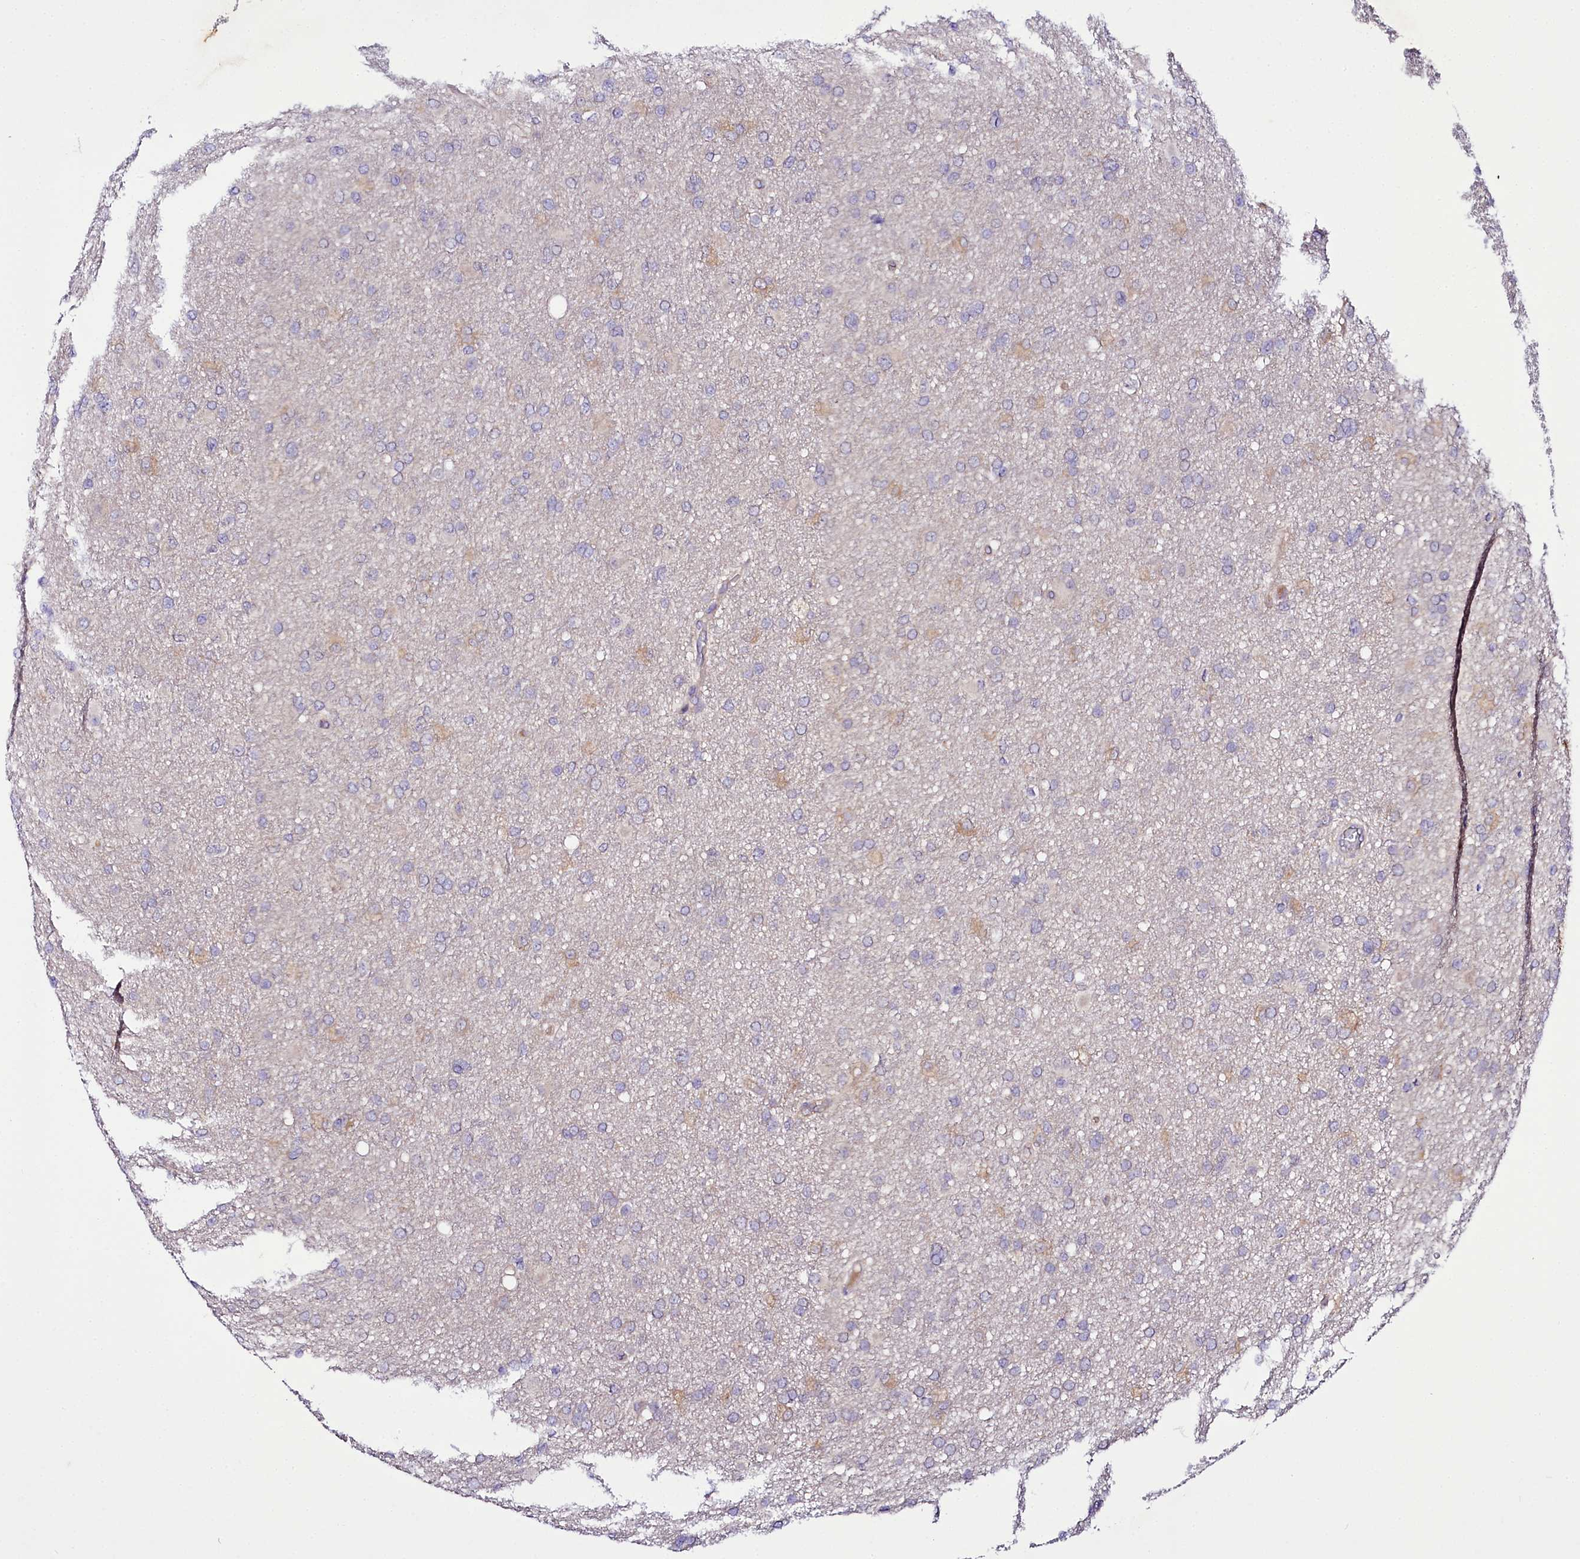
{"staining": {"intensity": "negative", "quantity": "none", "location": "none"}, "tissue": "glioma", "cell_type": "Tumor cells", "image_type": "cancer", "snomed": [{"axis": "morphology", "description": "Glioma, malignant, High grade"}, {"axis": "topography", "description": "Cerebral cortex"}], "caption": "High power microscopy histopathology image of an immunohistochemistry (IHC) micrograph of malignant glioma (high-grade), revealing no significant expression in tumor cells. Nuclei are stained in blue.", "gene": "ZC3H12C", "patient": {"sex": "female", "age": 36}}